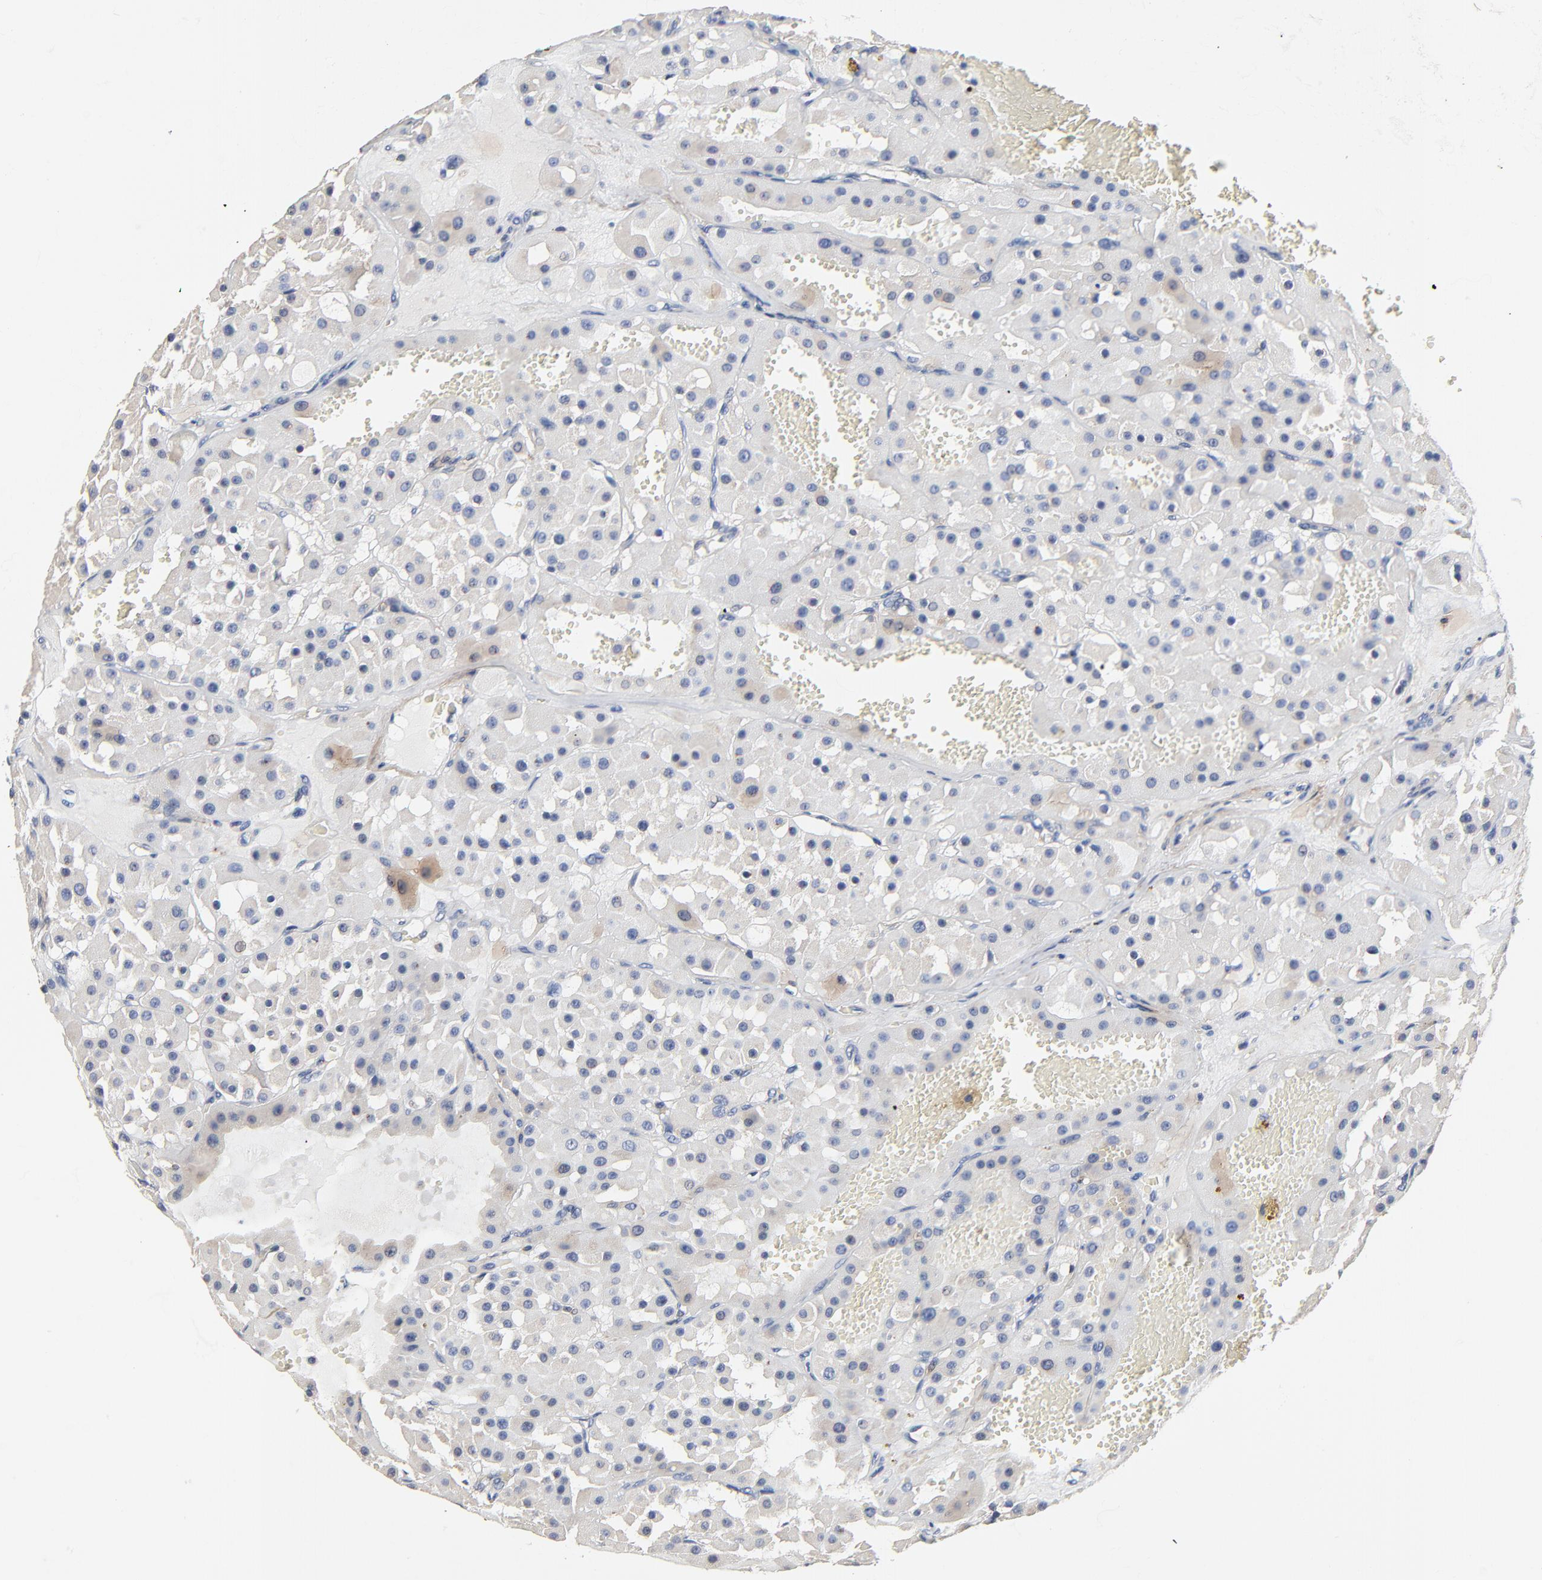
{"staining": {"intensity": "weak", "quantity": "<25%", "location": "cytoplasmic/membranous"}, "tissue": "renal cancer", "cell_type": "Tumor cells", "image_type": "cancer", "snomed": [{"axis": "morphology", "description": "Adenocarcinoma, uncertain malignant potential"}, {"axis": "topography", "description": "Kidney"}], "caption": "A high-resolution image shows immunohistochemistry (IHC) staining of renal cancer (adenocarcinoma,  uncertain malignant potential), which reveals no significant staining in tumor cells.", "gene": "SKAP1", "patient": {"sex": "male", "age": 63}}